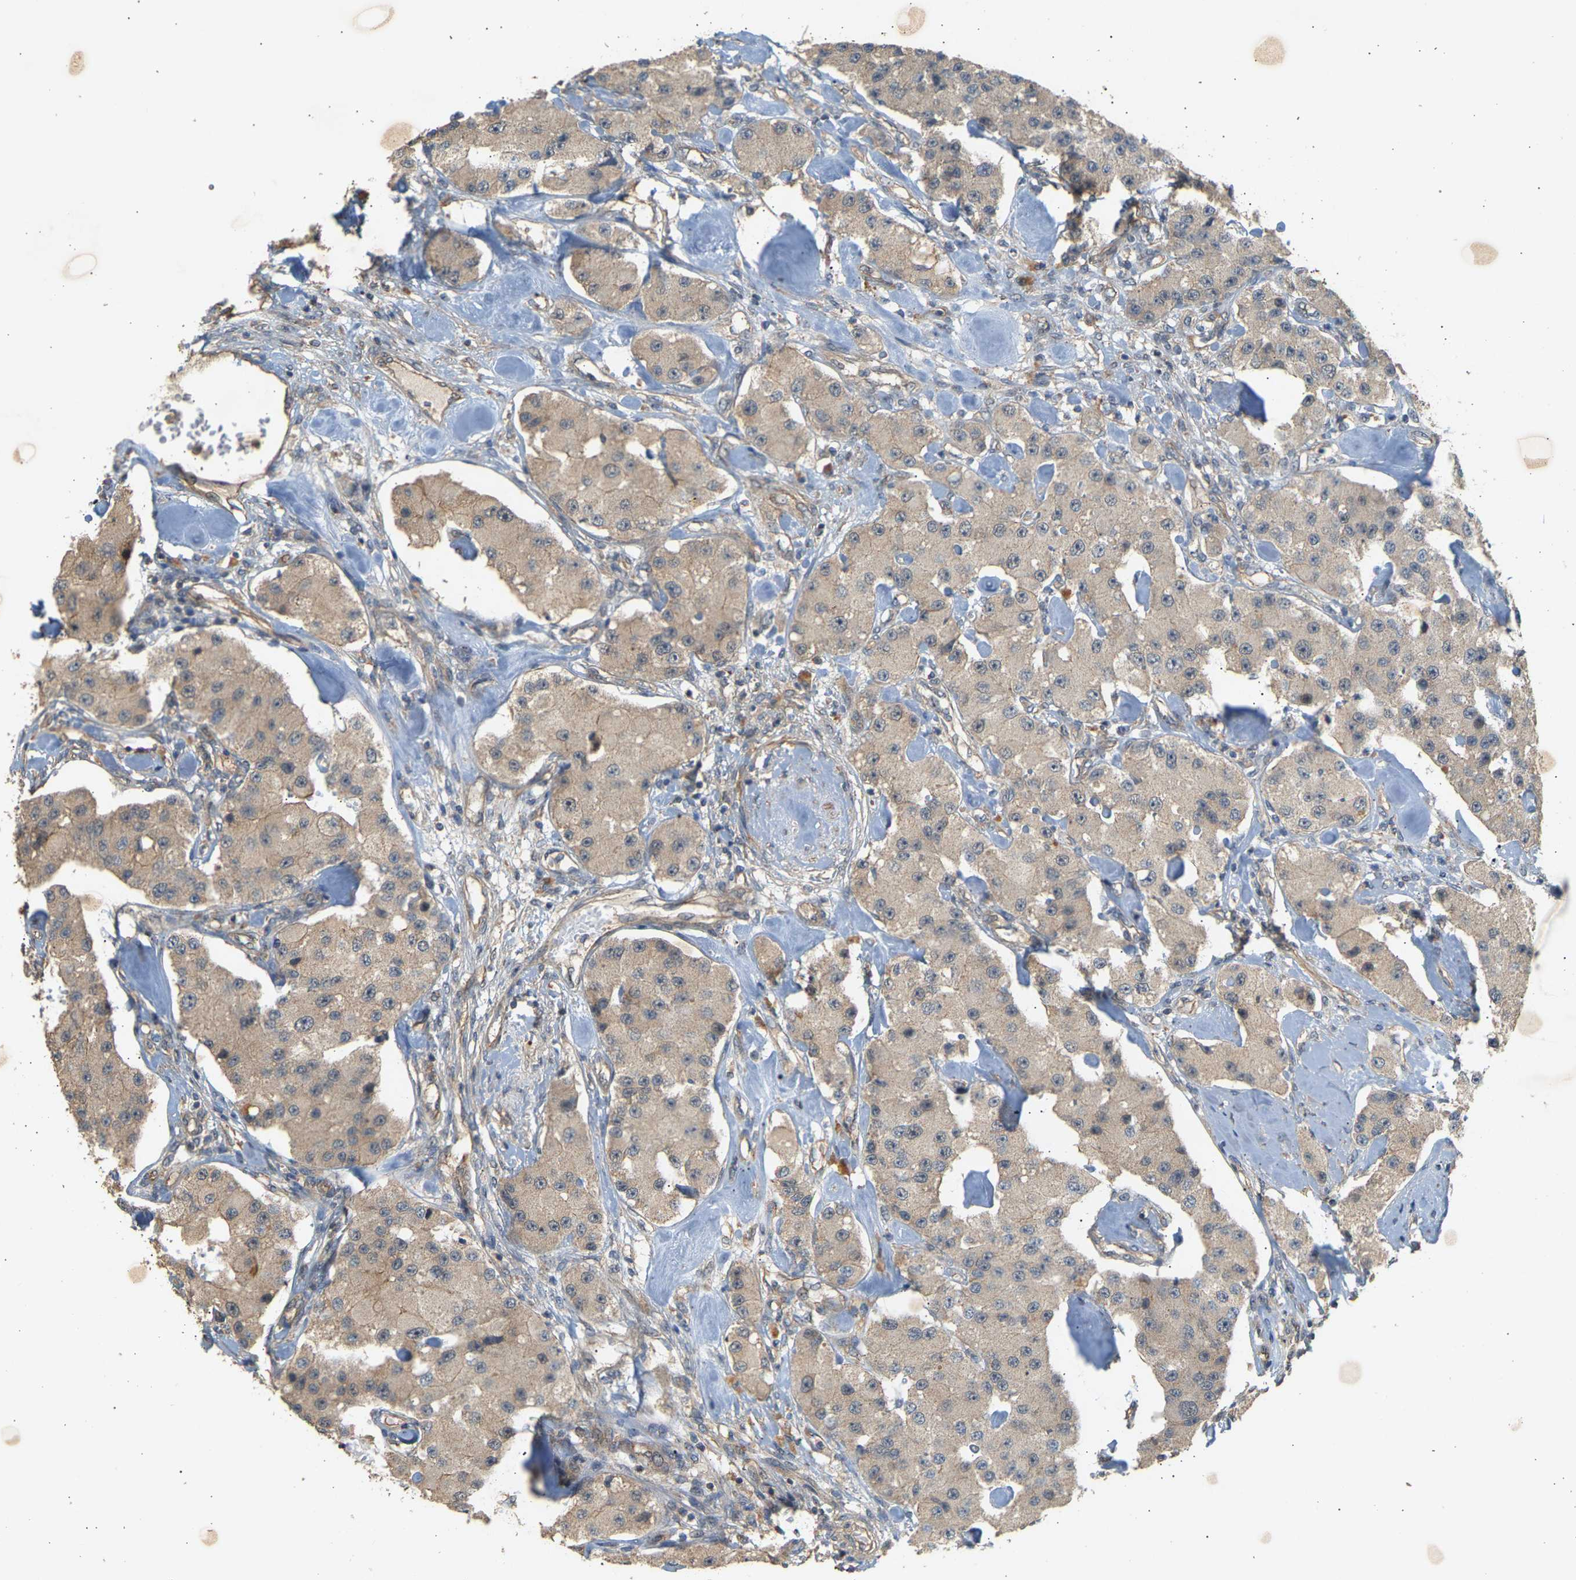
{"staining": {"intensity": "weak", "quantity": "25%-75%", "location": "cytoplasmic/membranous"}, "tissue": "carcinoid", "cell_type": "Tumor cells", "image_type": "cancer", "snomed": [{"axis": "morphology", "description": "Carcinoid, malignant, NOS"}, {"axis": "topography", "description": "Pancreas"}], "caption": "Carcinoid (malignant) tissue displays weak cytoplasmic/membranous staining in approximately 25%-75% of tumor cells, visualized by immunohistochemistry.", "gene": "RGL1", "patient": {"sex": "male", "age": 41}}